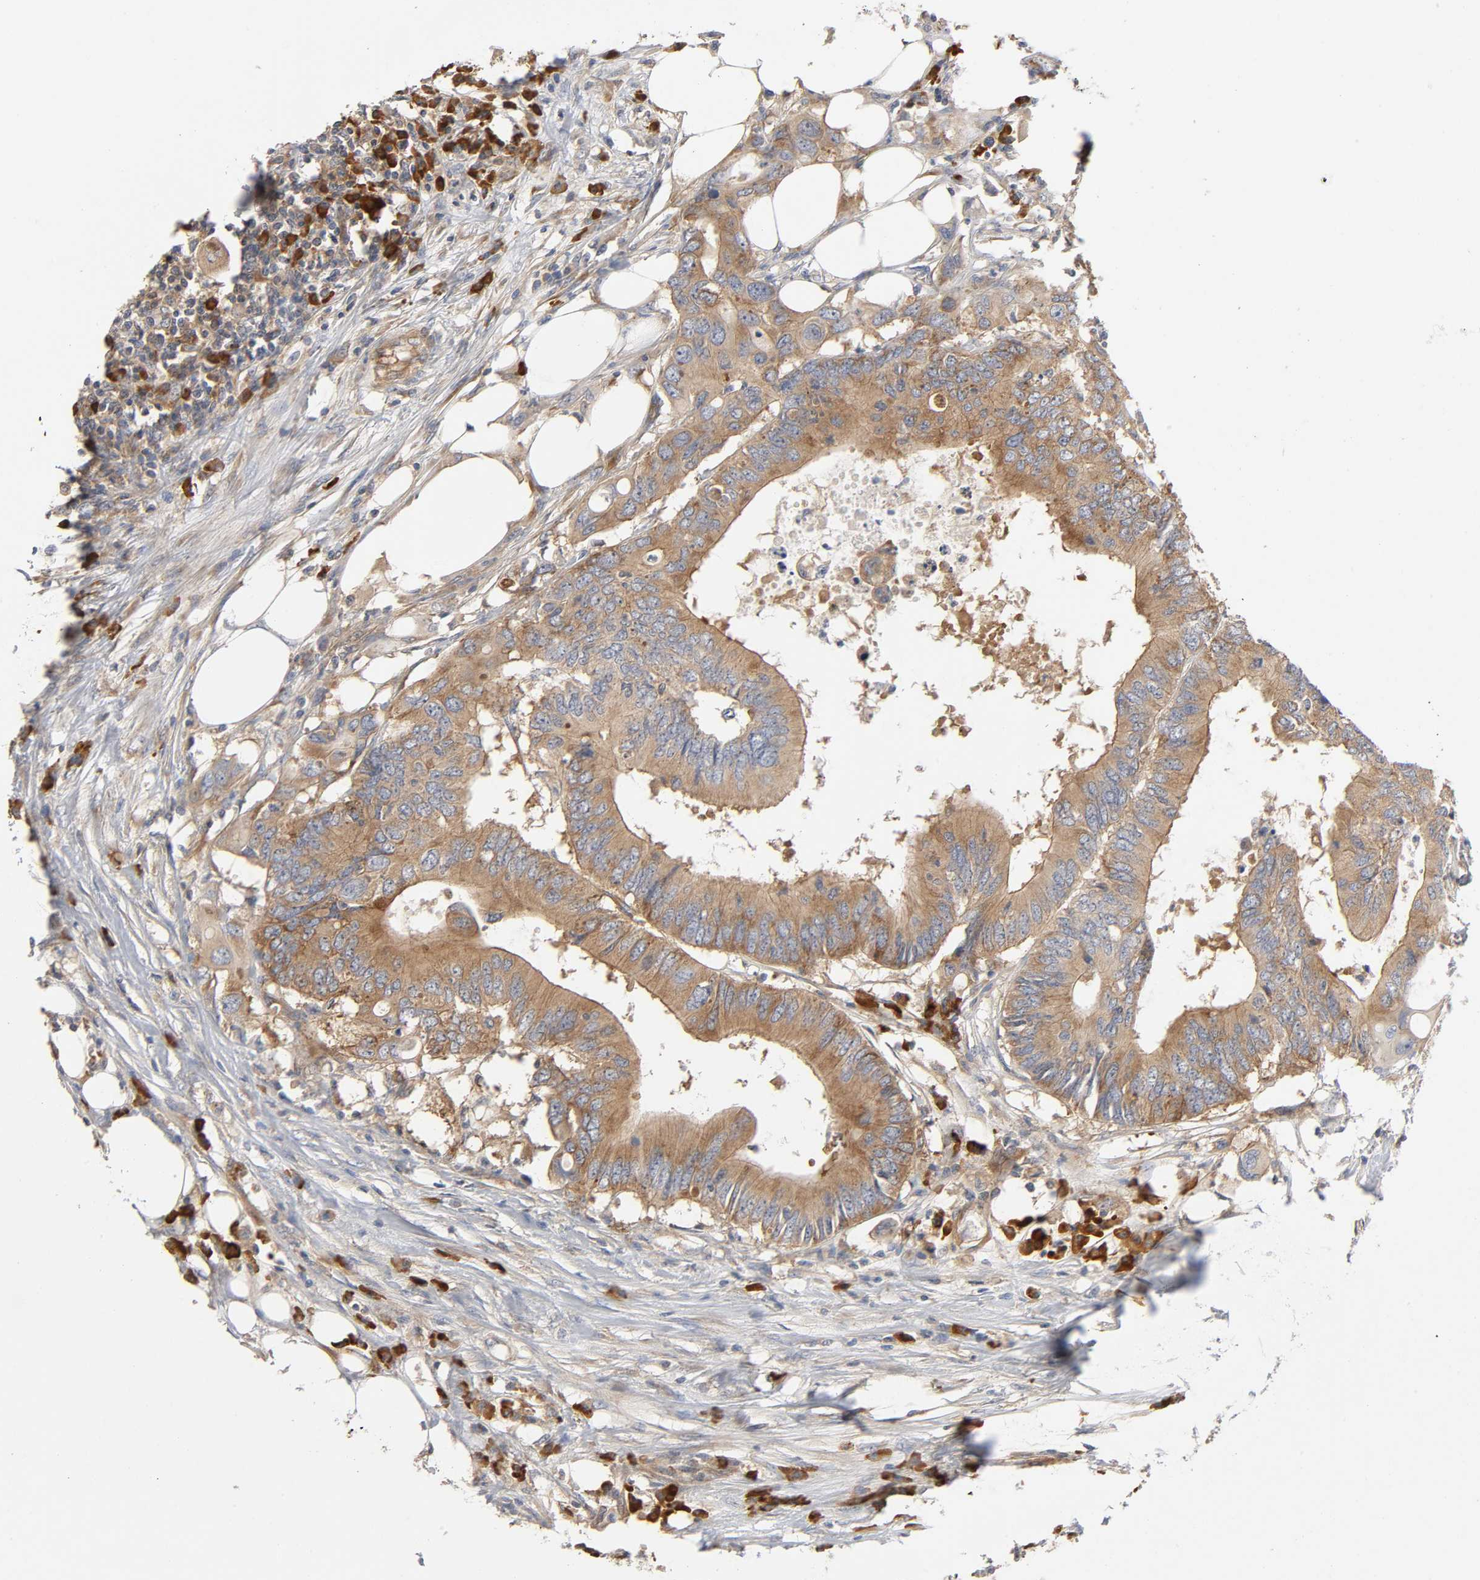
{"staining": {"intensity": "moderate", "quantity": ">75%", "location": "cytoplasmic/membranous"}, "tissue": "colorectal cancer", "cell_type": "Tumor cells", "image_type": "cancer", "snomed": [{"axis": "morphology", "description": "Adenocarcinoma, NOS"}, {"axis": "topography", "description": "Colon"}], "caption": "Immunohistochemical staining of colorectal cancer (adenocarcinoma) demonstrates moderate cytoplasmic/membranous protein staining in approximately >75% of tumor cells.", "gene": "SCHIP1", "patient": {"sex": "male", "age": 71}}